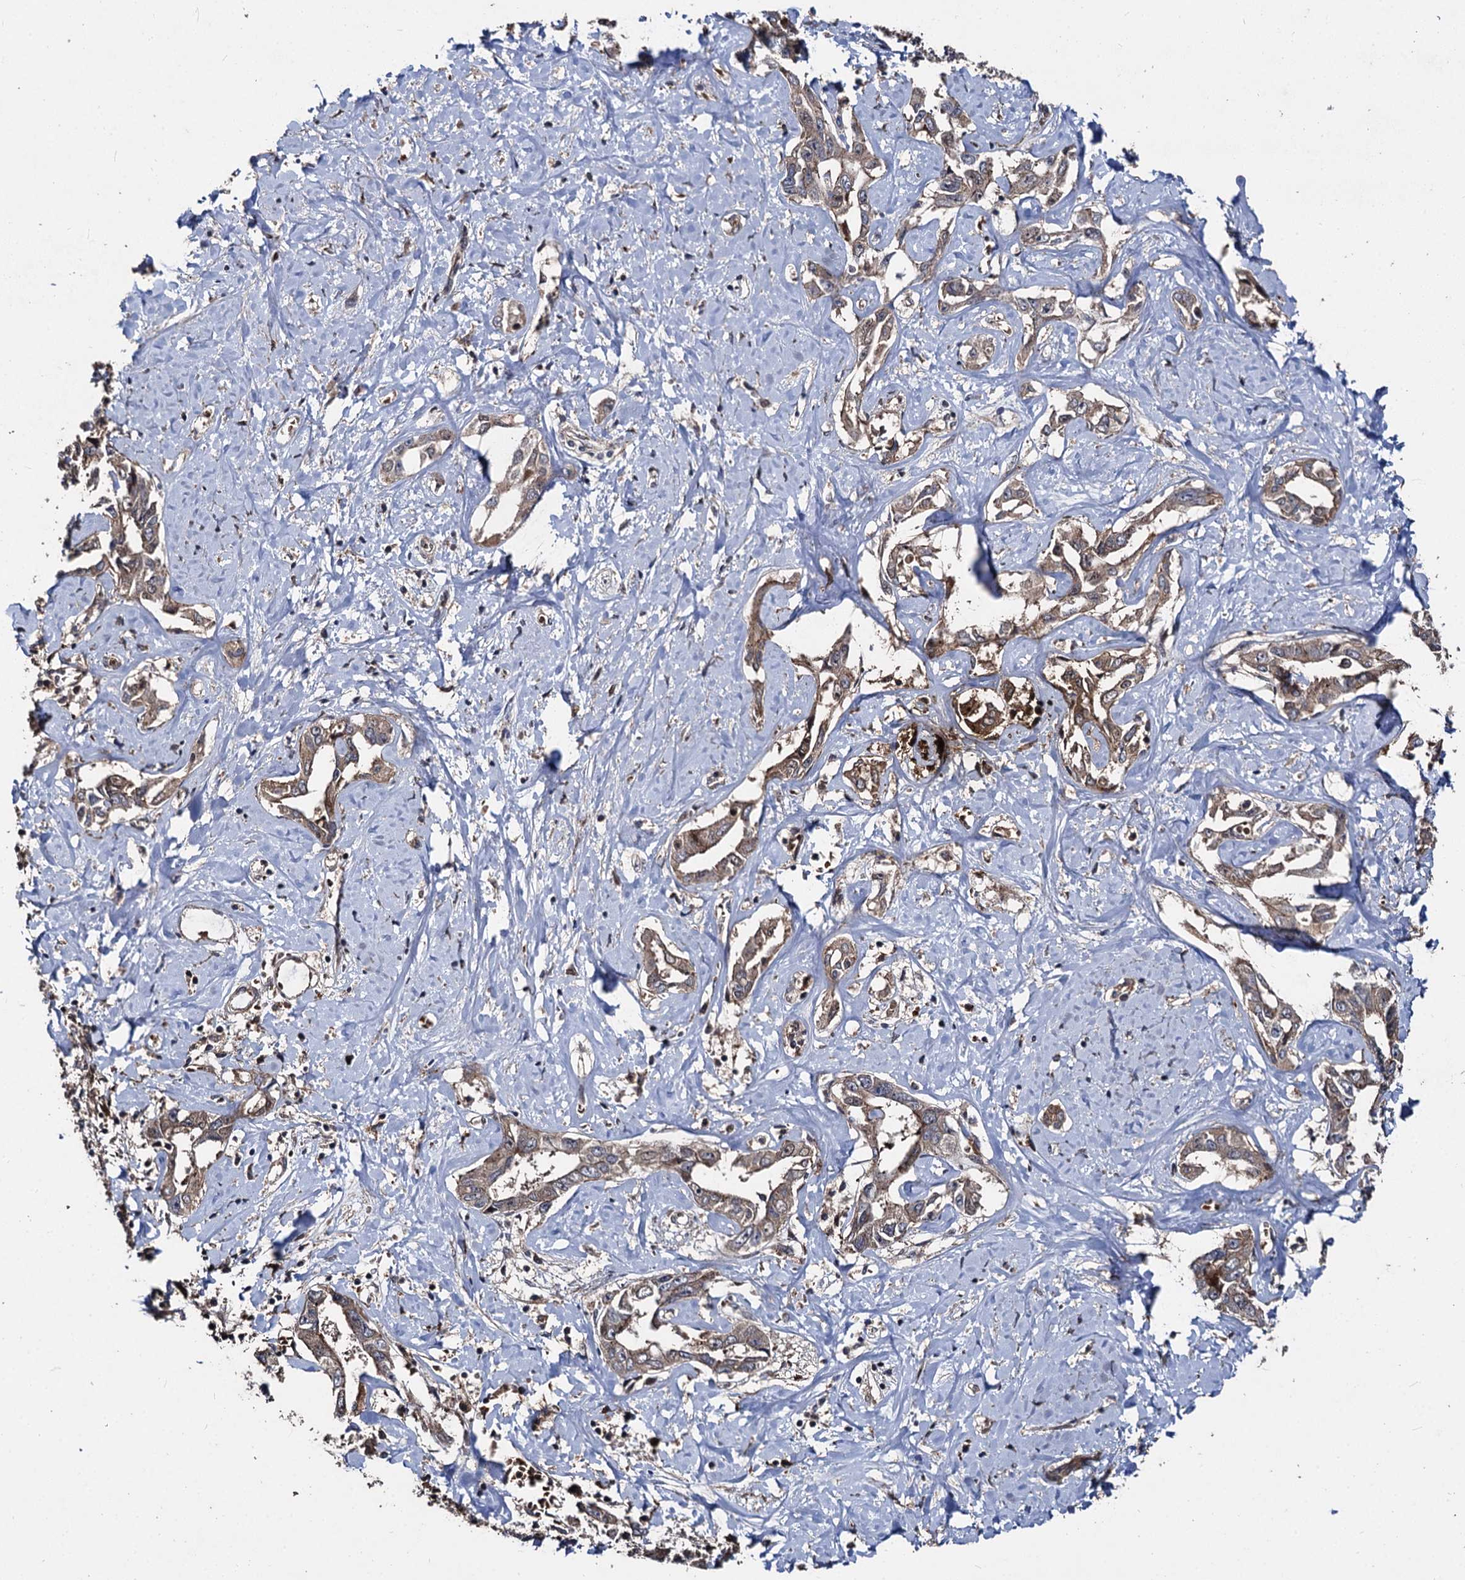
{"staining": {"intensity": "weak", "quantity": ">75%", "location": "cytoplasmic/membranous"}, "tissue": "liver cancer", "cell_type": "Tumor cells", "image_type": "cancer", "snomed": [{"axis": "morphology", "description": "Cholangiocarcinoma"}, {"axis": "topography", "description": "Liver"}], "caption": "This photomicrograph shows immunohistochemistry staining of cholangiocarcinoma (liver), with low weak cytoplasmic/membranous positivity in about >75% of tumor cells.", "gene": "BCL2L2", "patient": {"sex": "male", "age": 59}}